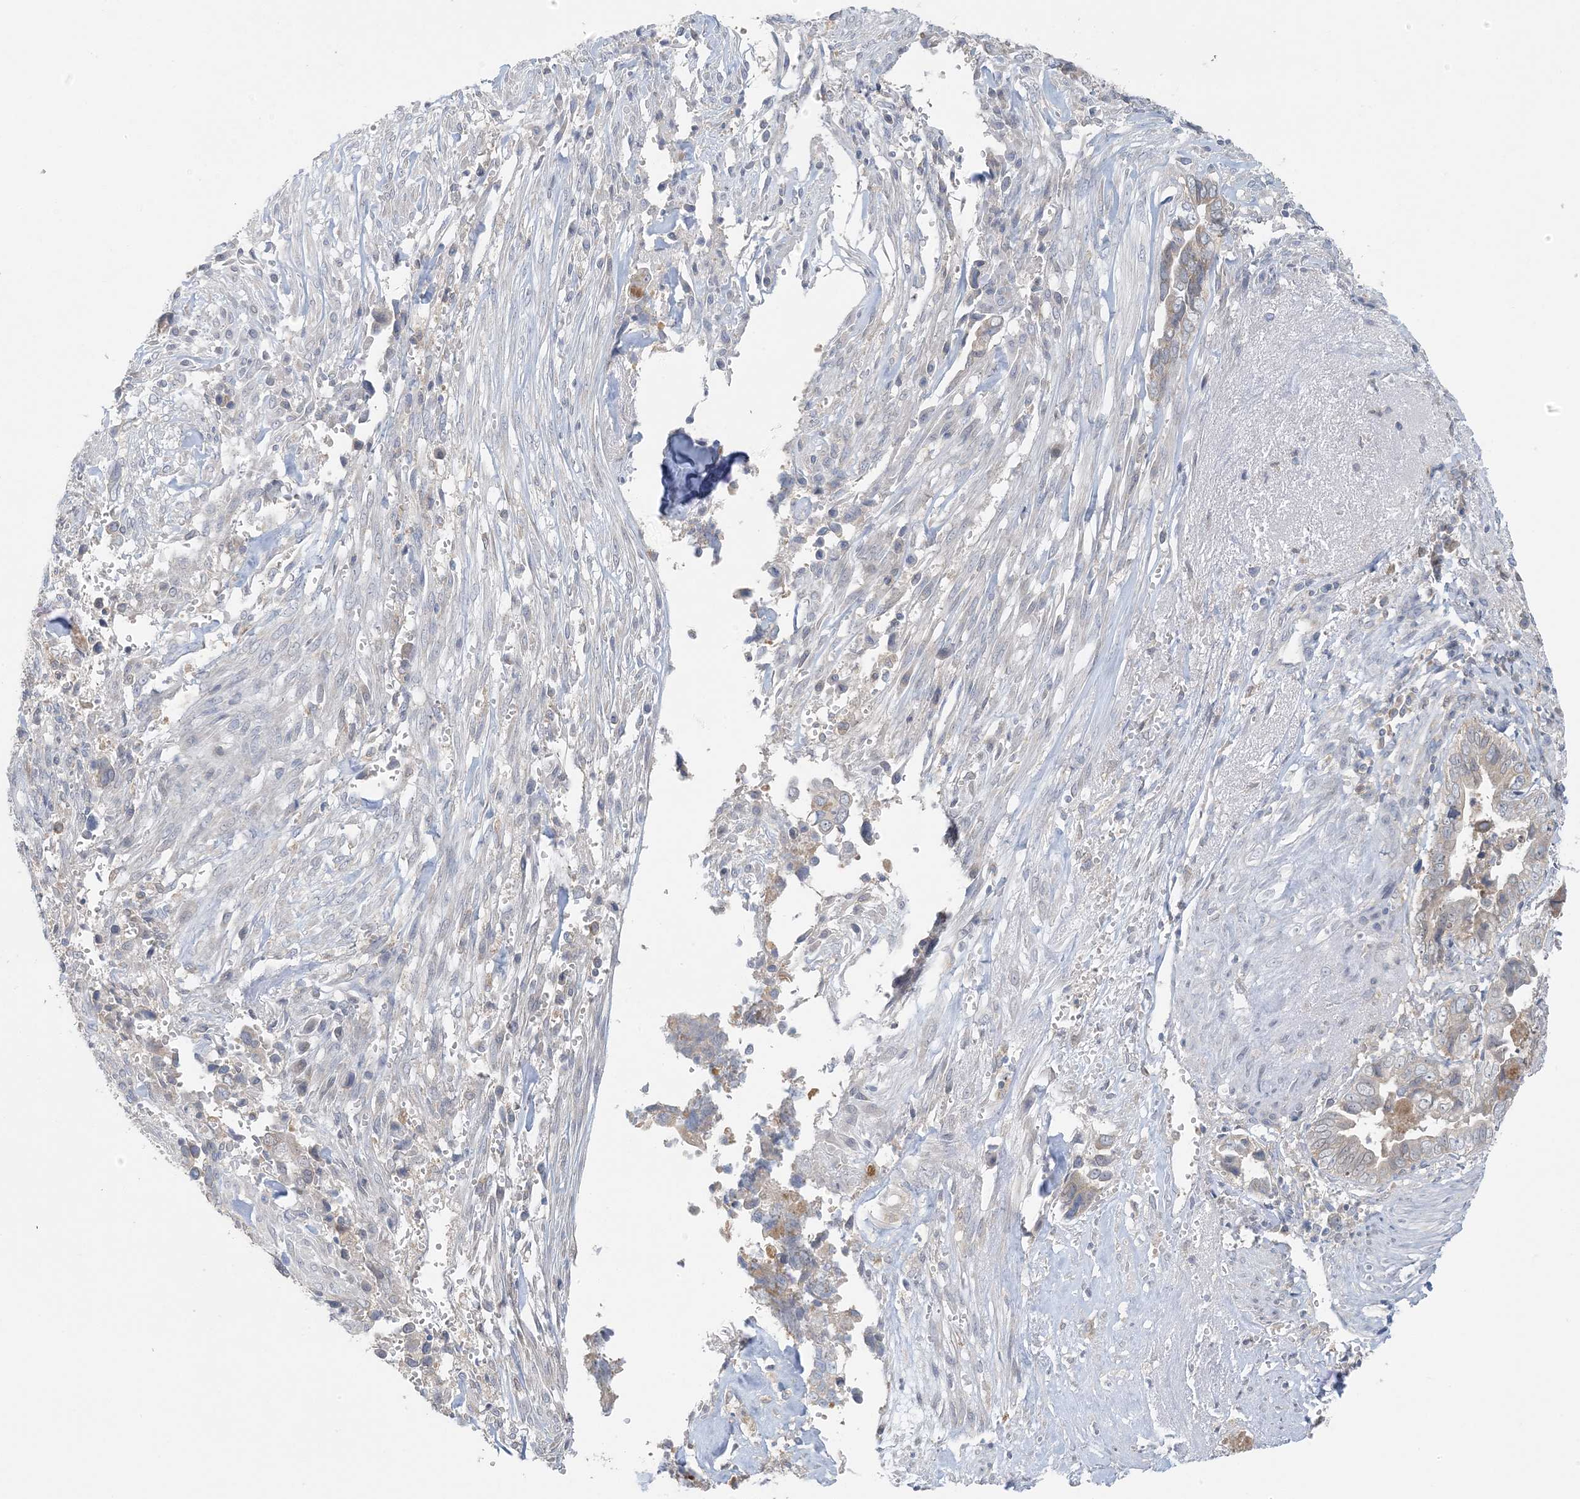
{"staining": {"intensity": "weak", "quantity": "<25%", "location": "cytoplasmic/membranous"}, "tissue": "liver cancer", "cell_type": "Tumor cells", "image_type": "cancer", "snomed": [{"axis": "morphology", "description": "Cholangiocarcinoma"}, {"axis": "topography", "description": "Liver"}], "caption": "IHC micrograph of neoplastic tissue: human cholangiocarcinoma (liver) stained with DAB (3,3'-diaminobenzidine) shows no significant protein staining in tumor cells.", "gene": "EEFSEC", "patient": {"sex": "female", "age": 79}}